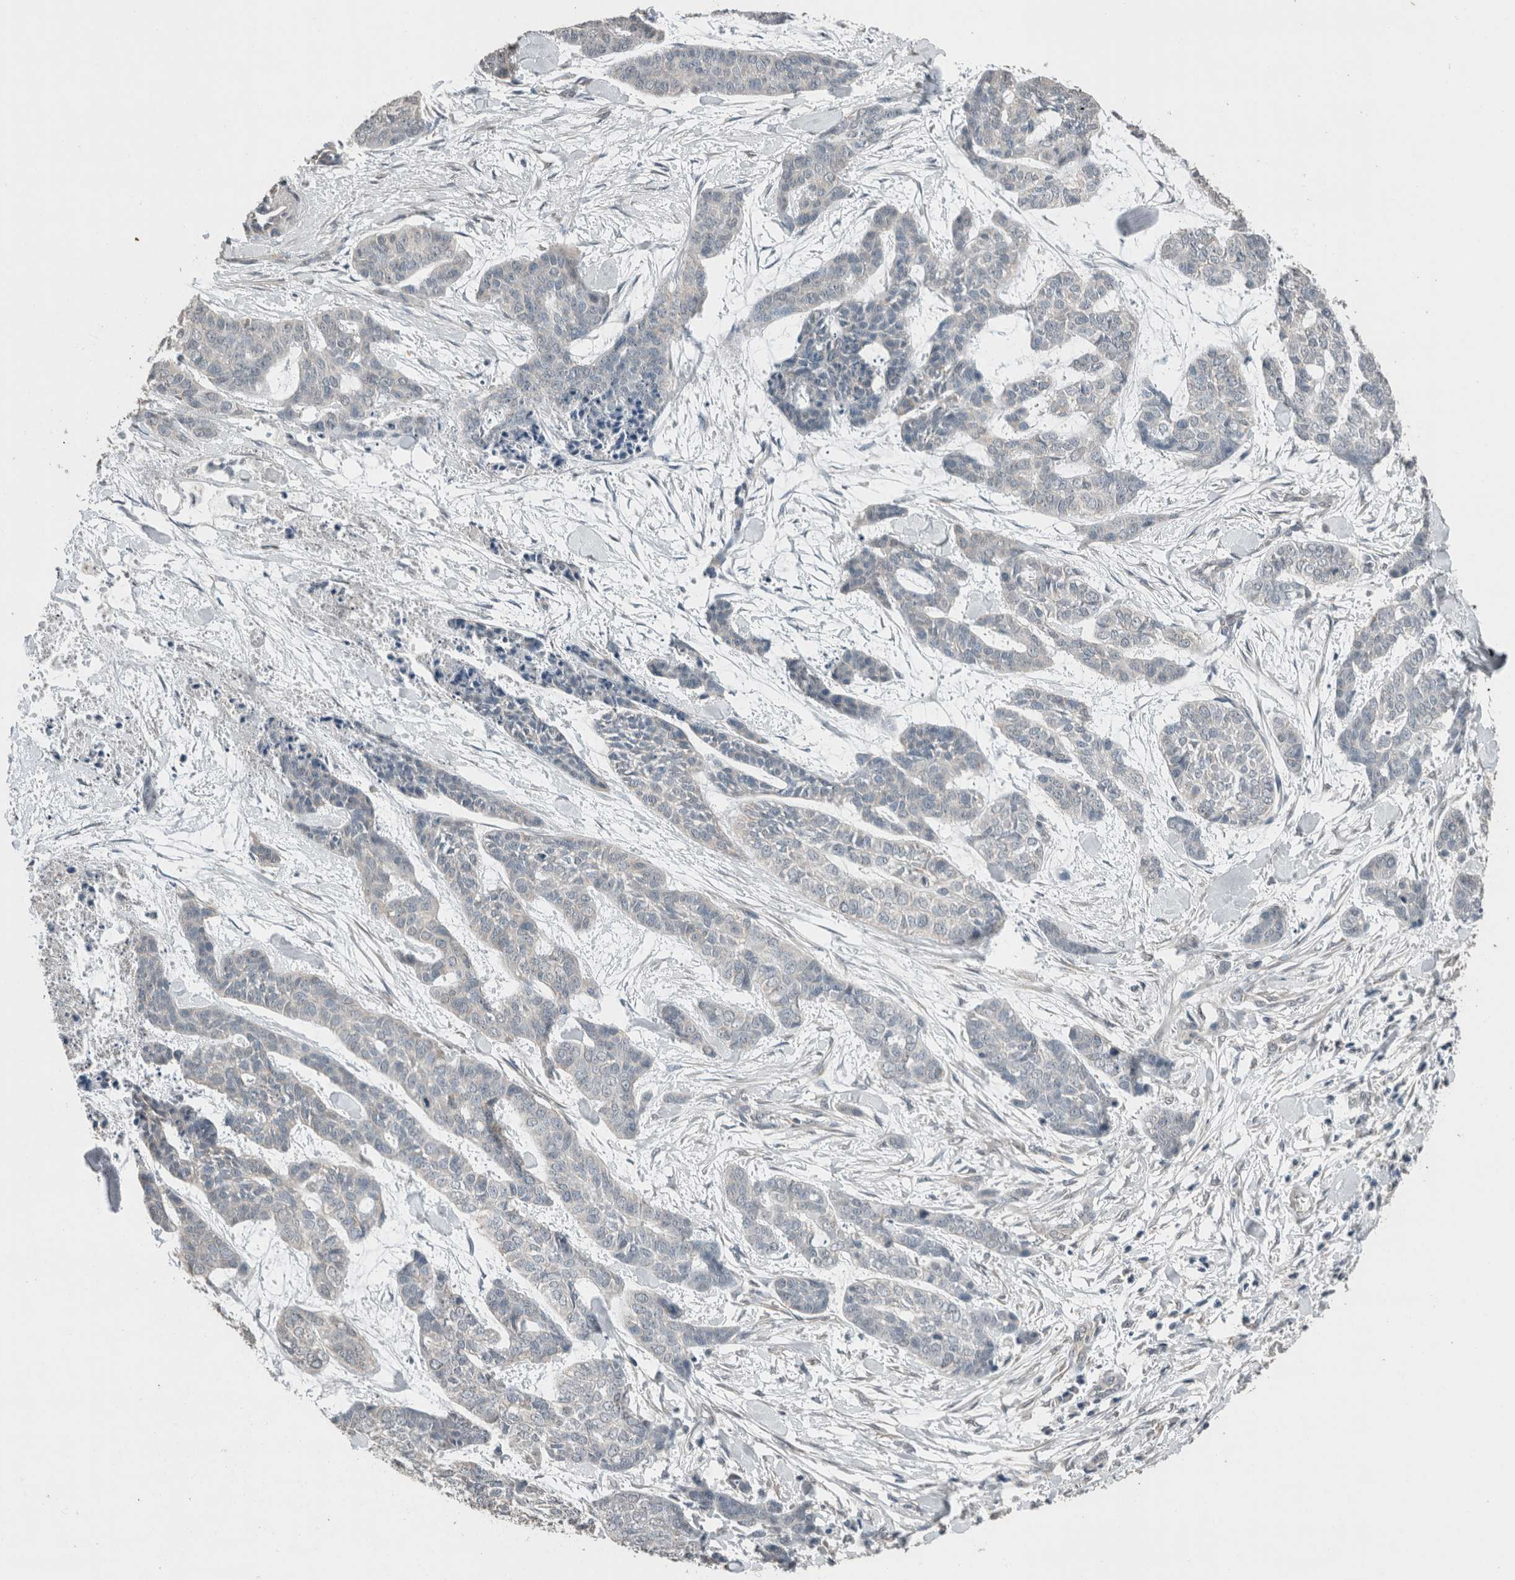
{"staining": {"intensity": "negative", "quantity": "none", "location": "none"}, "tissue": "skin cancer", "cell_type": "Tumor cells", "image_type": "cancer", "snomed": [{"axis": "morphology", "description": "Basal cell carcinoma"}, {"axis": "topography", "description": "Skin"}], "caption": "There is no significant expression in tumor cells of skin cancer (basal cell carcinoma).", "gene": "ACVR2B", "patient": {"sex": "female", "age": 64}}